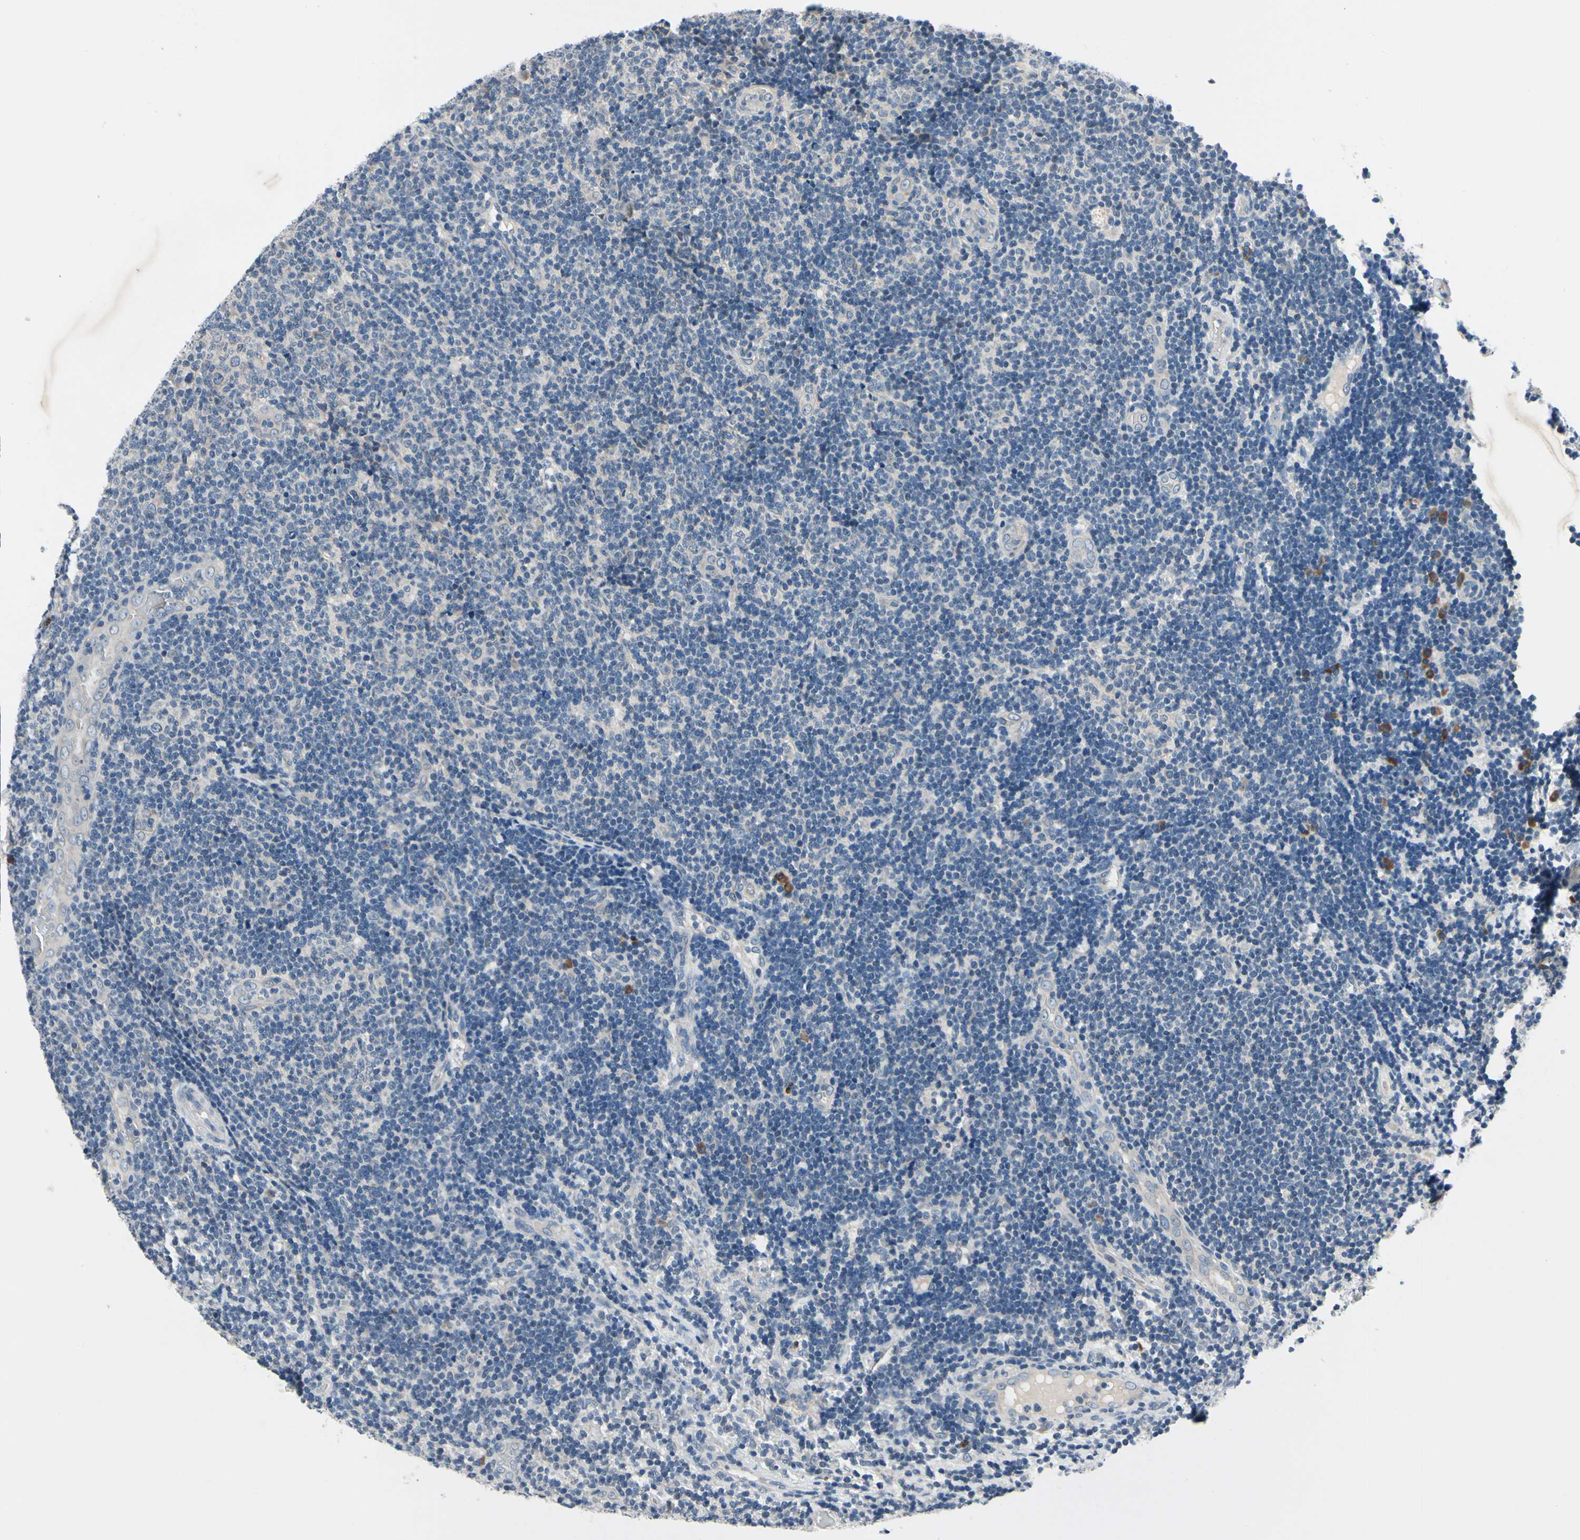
{"staining": {"intensity": "negative", "quantity": "none", "location": "none"}, "tissue": "lymphoma", "cell_type": "Tumor cells", "image_type": "cancer", "snomed": [{"axis": "morphology", "description": "Malignant lymphoma, non-Hodgkin's type, Low grade"}, {"axis": "topography", "description": "Lymph node"}], "caption": "Human lymphoma stained for a protein using immunohistochemistry (IHC) shows no staining in tumor cells.", "gene": "SELENOK", "patient": {"sex": "male", "age": 83}}